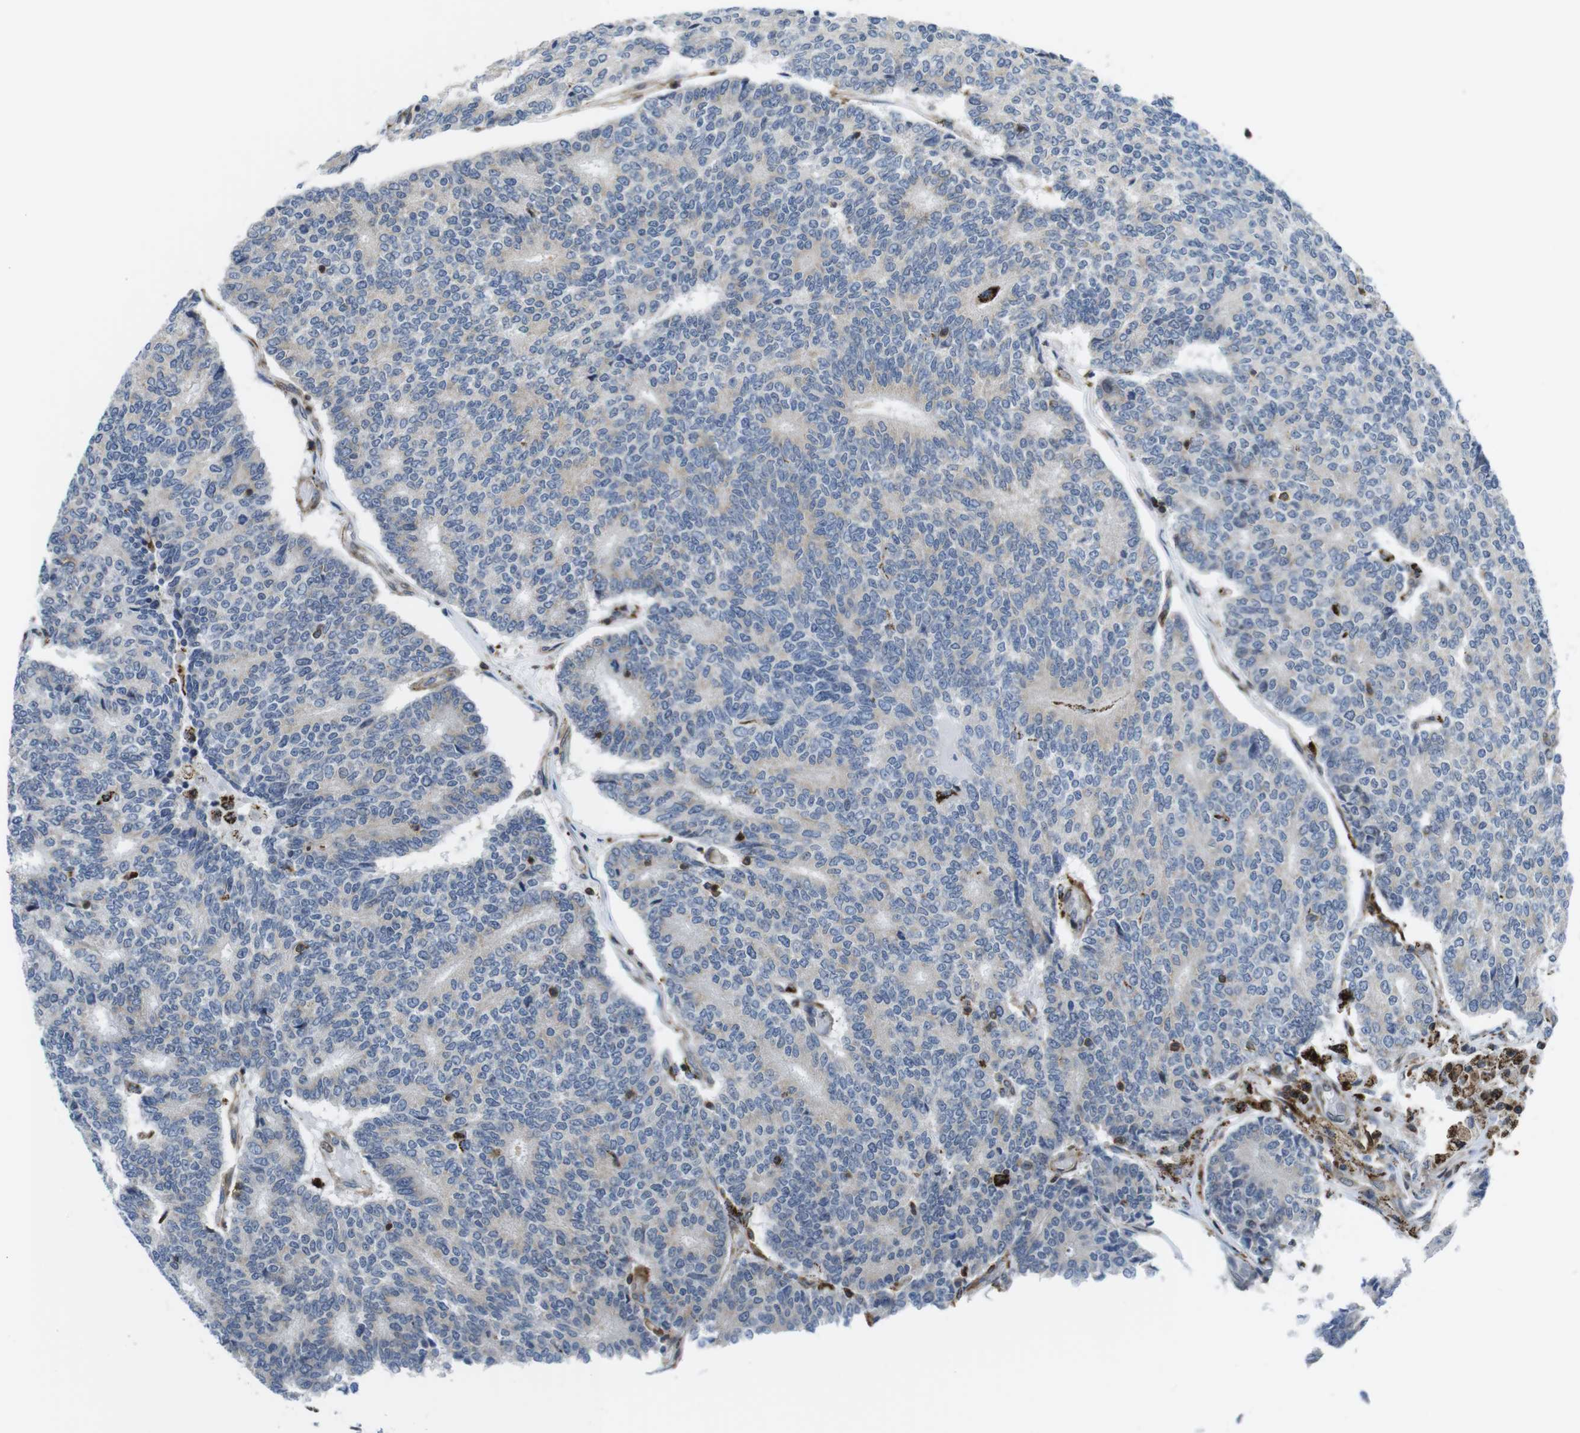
{"staining": {"intensity": "negative", "quantity": "none", "location": "none"}, "tissue": "prostate cancer", "cell_type": "Tumor cells", "image_type": "cancer", "snomed": [{"axis": "morphology", "description": "Normal tissue, NOS"}, {"axis": "morphology", "description": "Adenocarcinoma, High grade"}, {"axis": "topography", "description": "Prostate"}, {"axis": "topography", "description": "Seminal veicle"}], "caption": "This is an IHC micrograph of human high-grade adenocarcinoma (prostate). There is no positivity in tumor cells.", "gene": "KCNE3", "patient": {"sex": "male", "age": 55}}